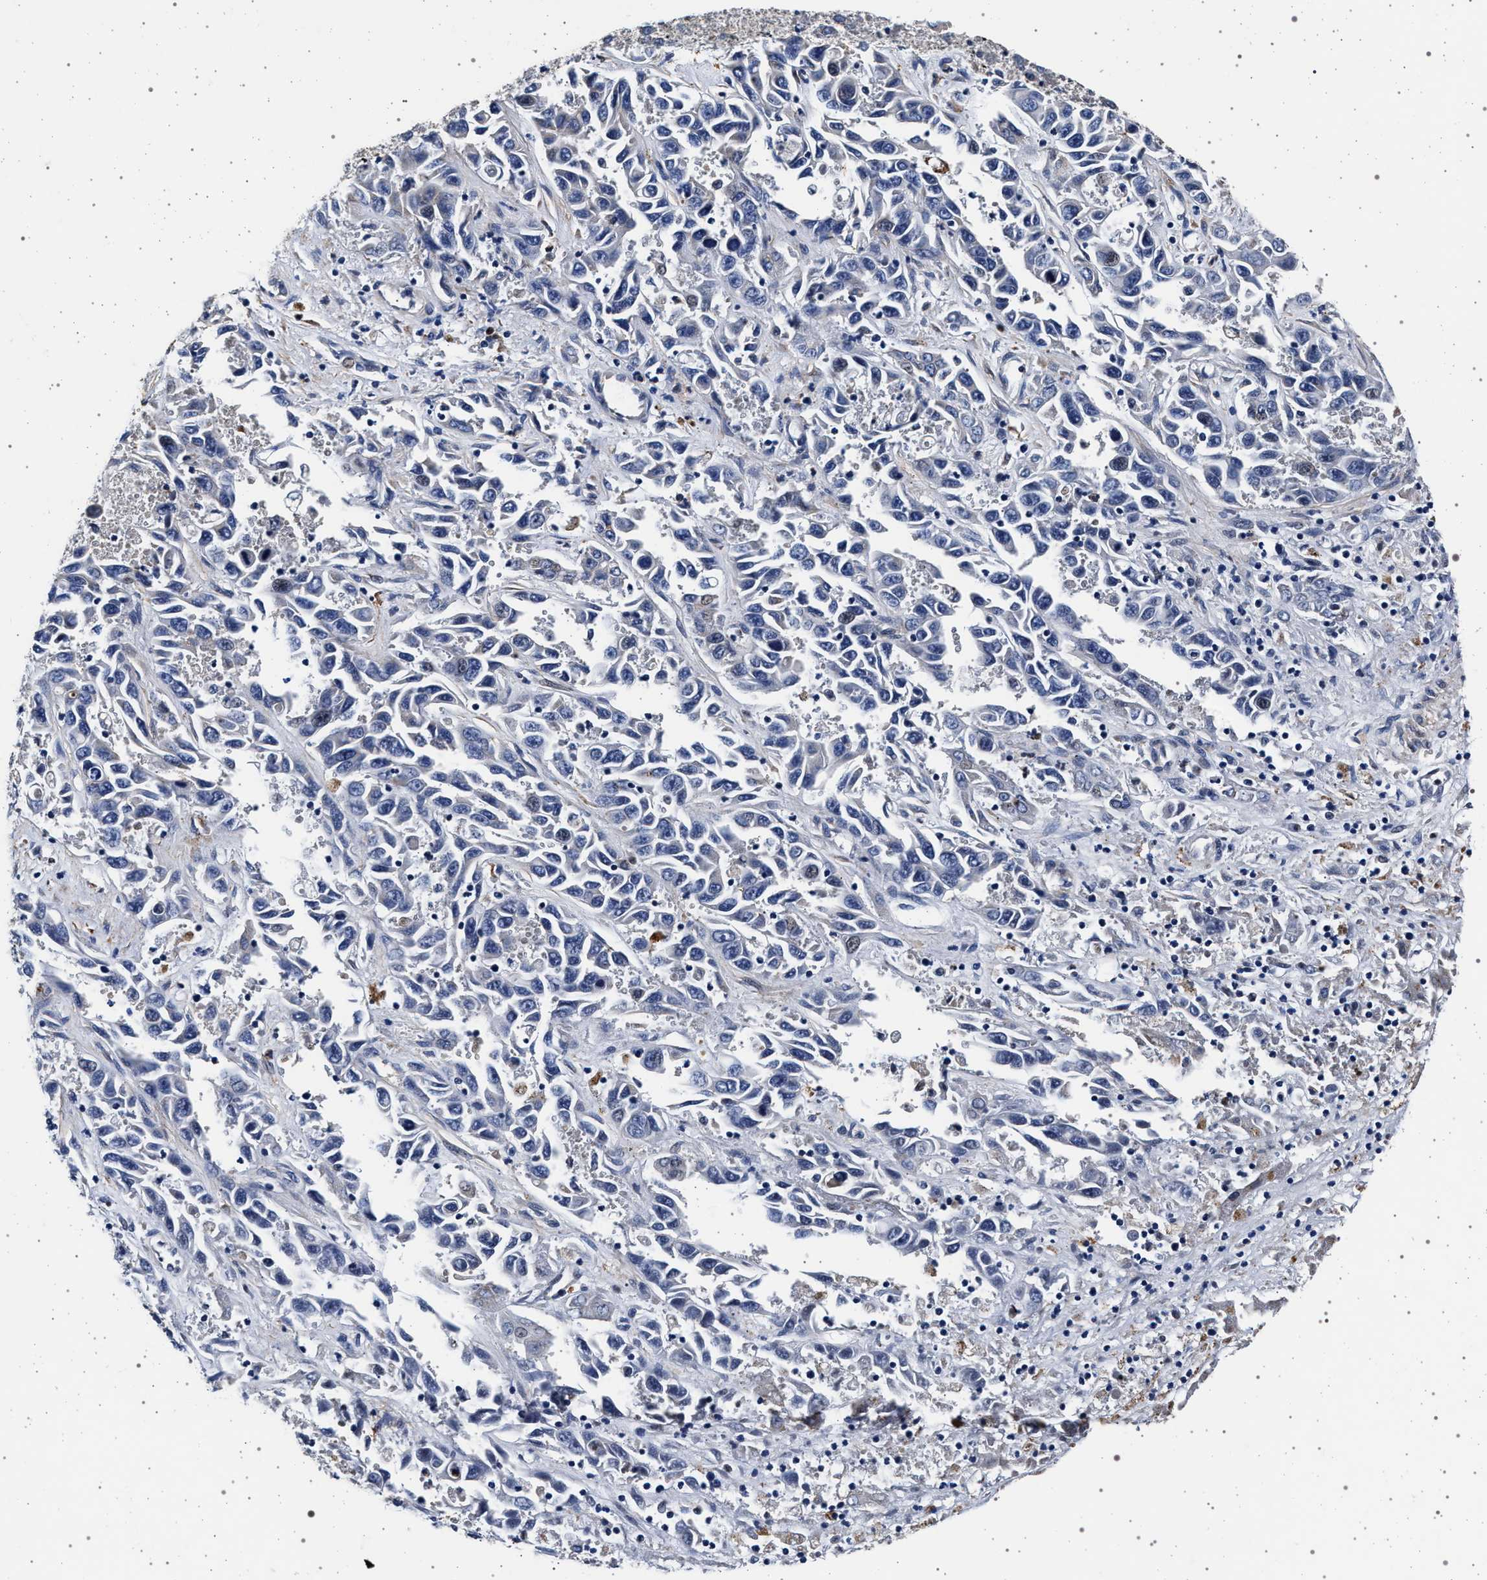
{"staining": {"intensity": "negative", "quantity": "none", "location": "none"}, "tissue": "liver cancer", "cell_type": "Tumor cells", "image_type": "cancer", "snomed": [{"axis": "morphology", "description": "Cholangiocarcinoma"}, {"axis": "topography", "description": "Liver"}], "caption": "The micrograph reveals no significant expression in tumor cells of liver cancer.", "gene": "KCNK6", "patient": {"sex": "female", "age": 52}}